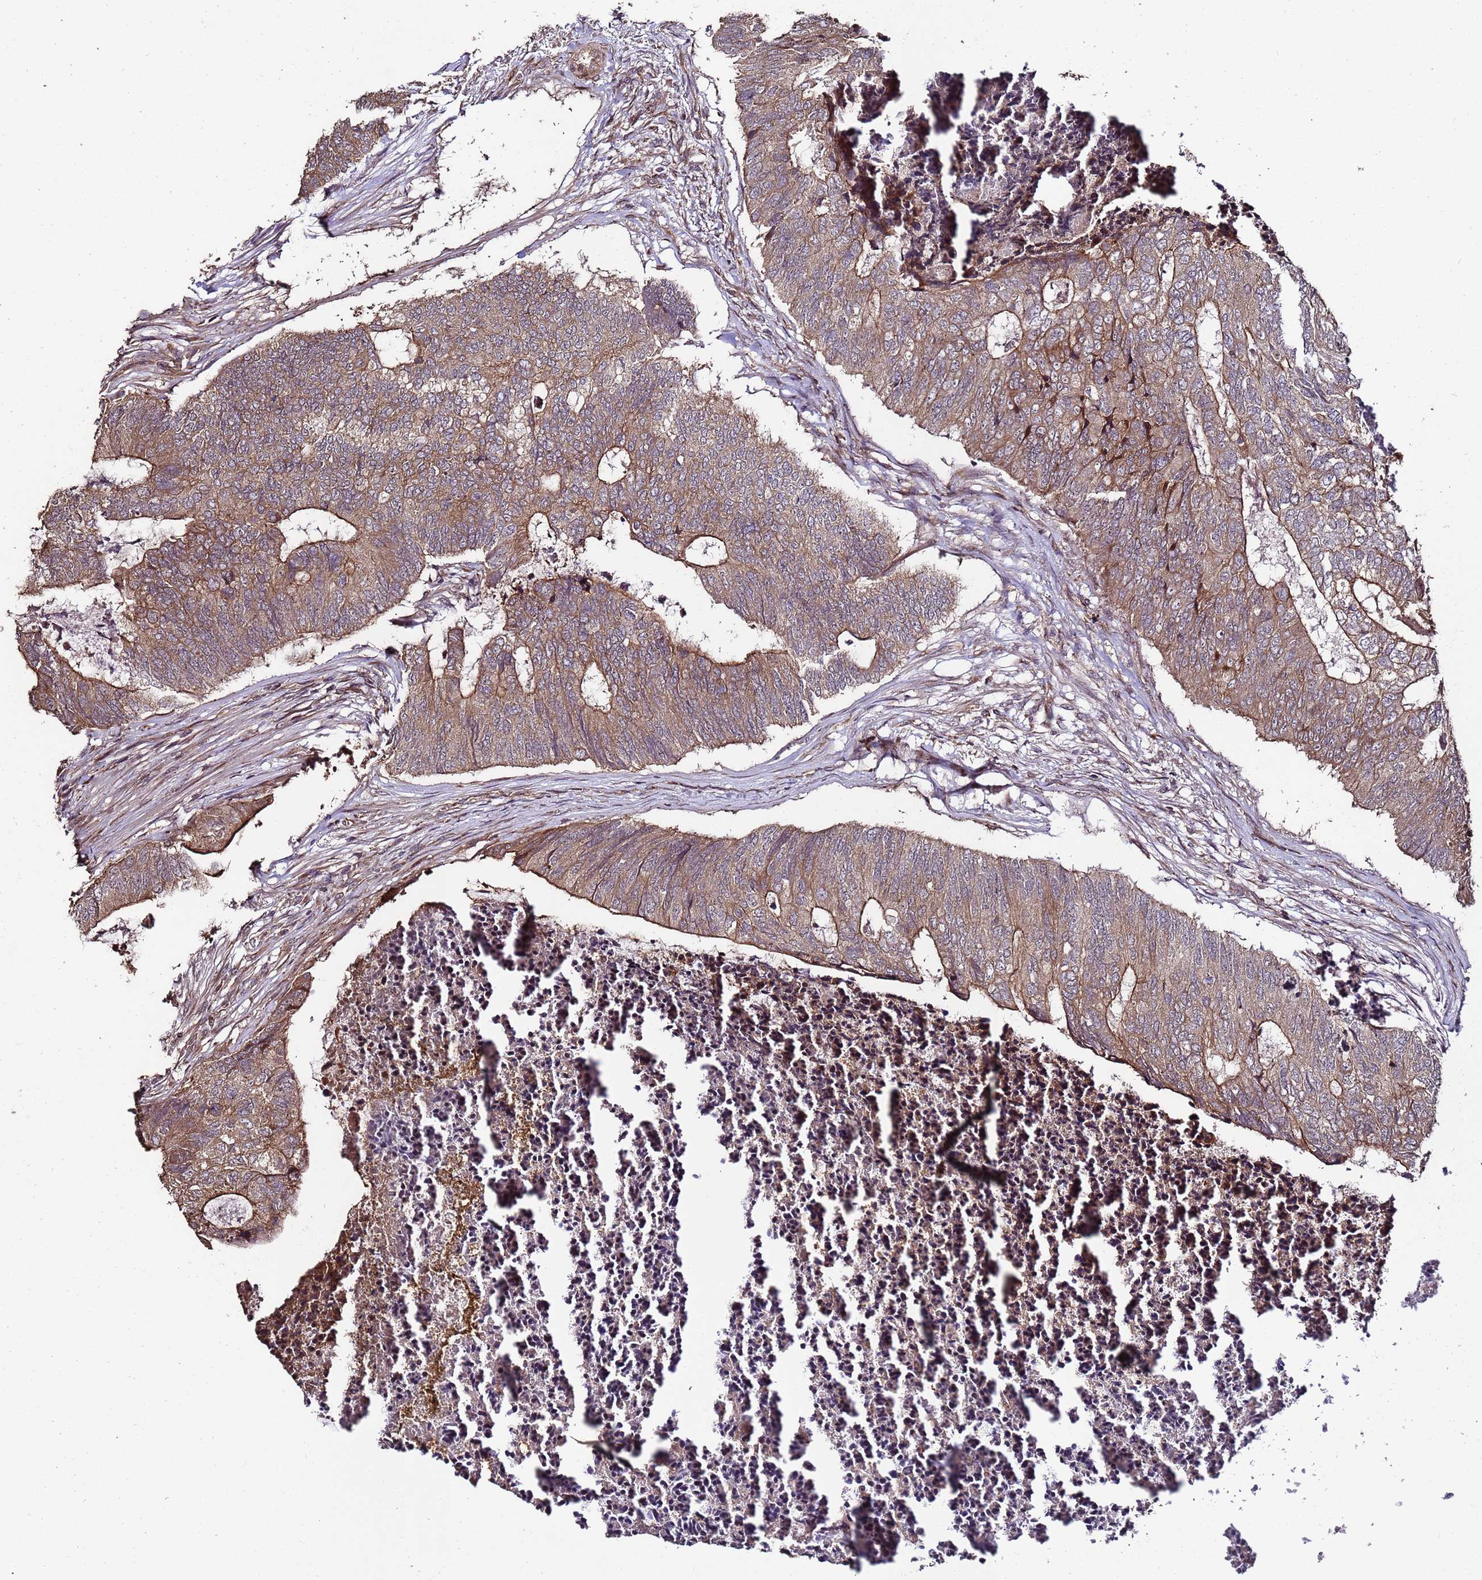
{"staining": {"intensity": "moderate", "quantity": ">75%", "location": "cytoplasmic/membranous"}, "tissue": "colorectal cancer", "cell_type": "Tumor cells", "image_type": "cancer", "snomed": [{"axis": "morphology", "description": "Adenocarcinoma, NOS"}, {"axis": "topography", "description": "Colon"}], "caption": "Immunohistochemical staining of human colorectal adenocarcinoma reveals moderate cytoplasmic/membranous protein positivity in about >75% of tumor cells.", "gene": "PRODH", "patient": {"sex": "female", "age": 67}}